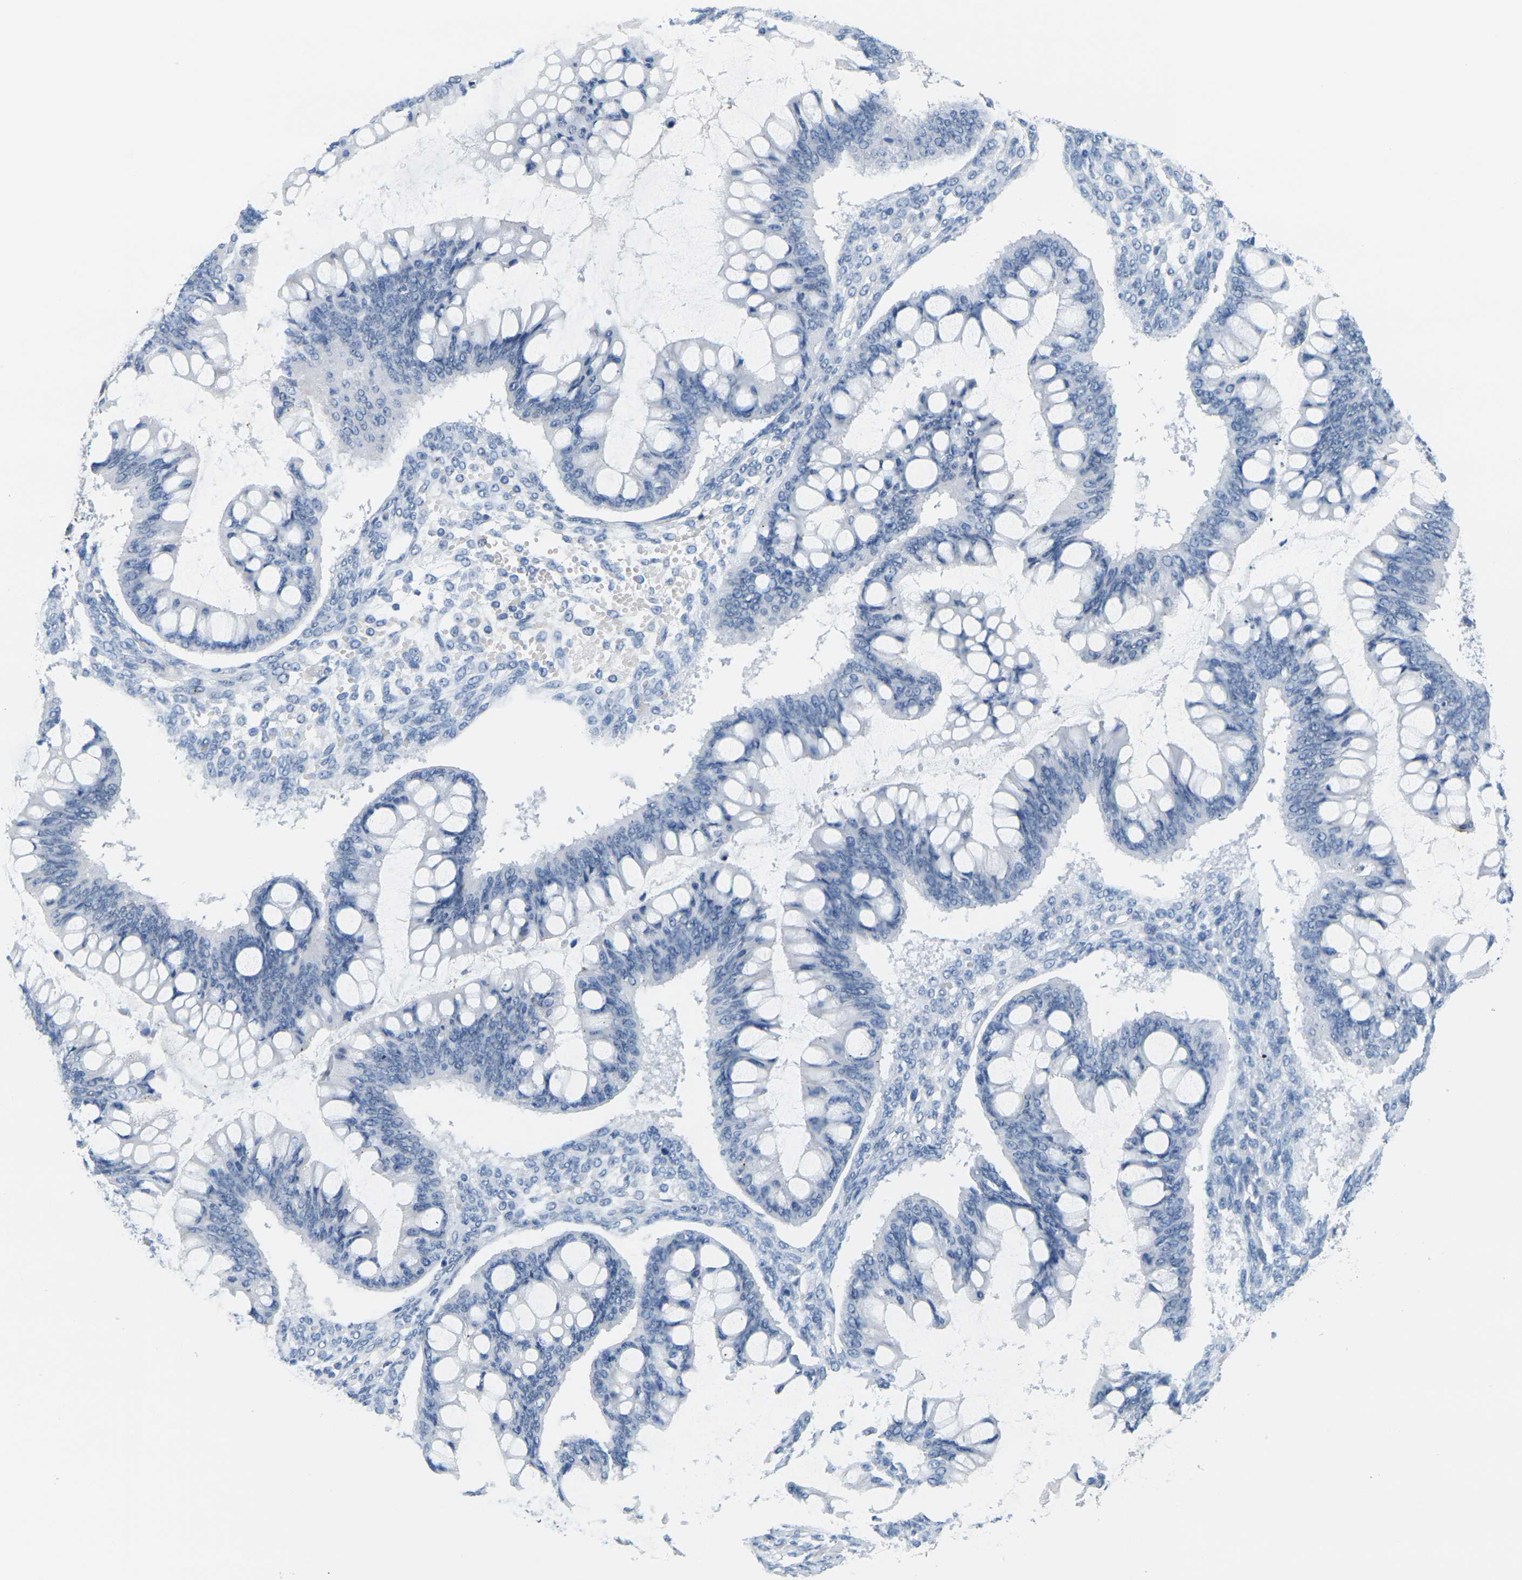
{"staining": {"intensity": "negative", "quantity": "none", "location": "none"}, "tissue": "ovarian cancer", "cell_type": "Tumor cells", "image_type": "cancer", "snomed": [{"axis": "morphology", "description": "Cystadenocarcinoma, mucinous, NOS"}, {"axis": "topography", "description": "Ovary"}], "caption": "Immunohistochemical staining of human mucinous cystadenocarcinoma (ovarian) shows no significant staining in tumor cells.", "gene": "CTAG1A", "patient": {"sex": "female", "age": 73}}